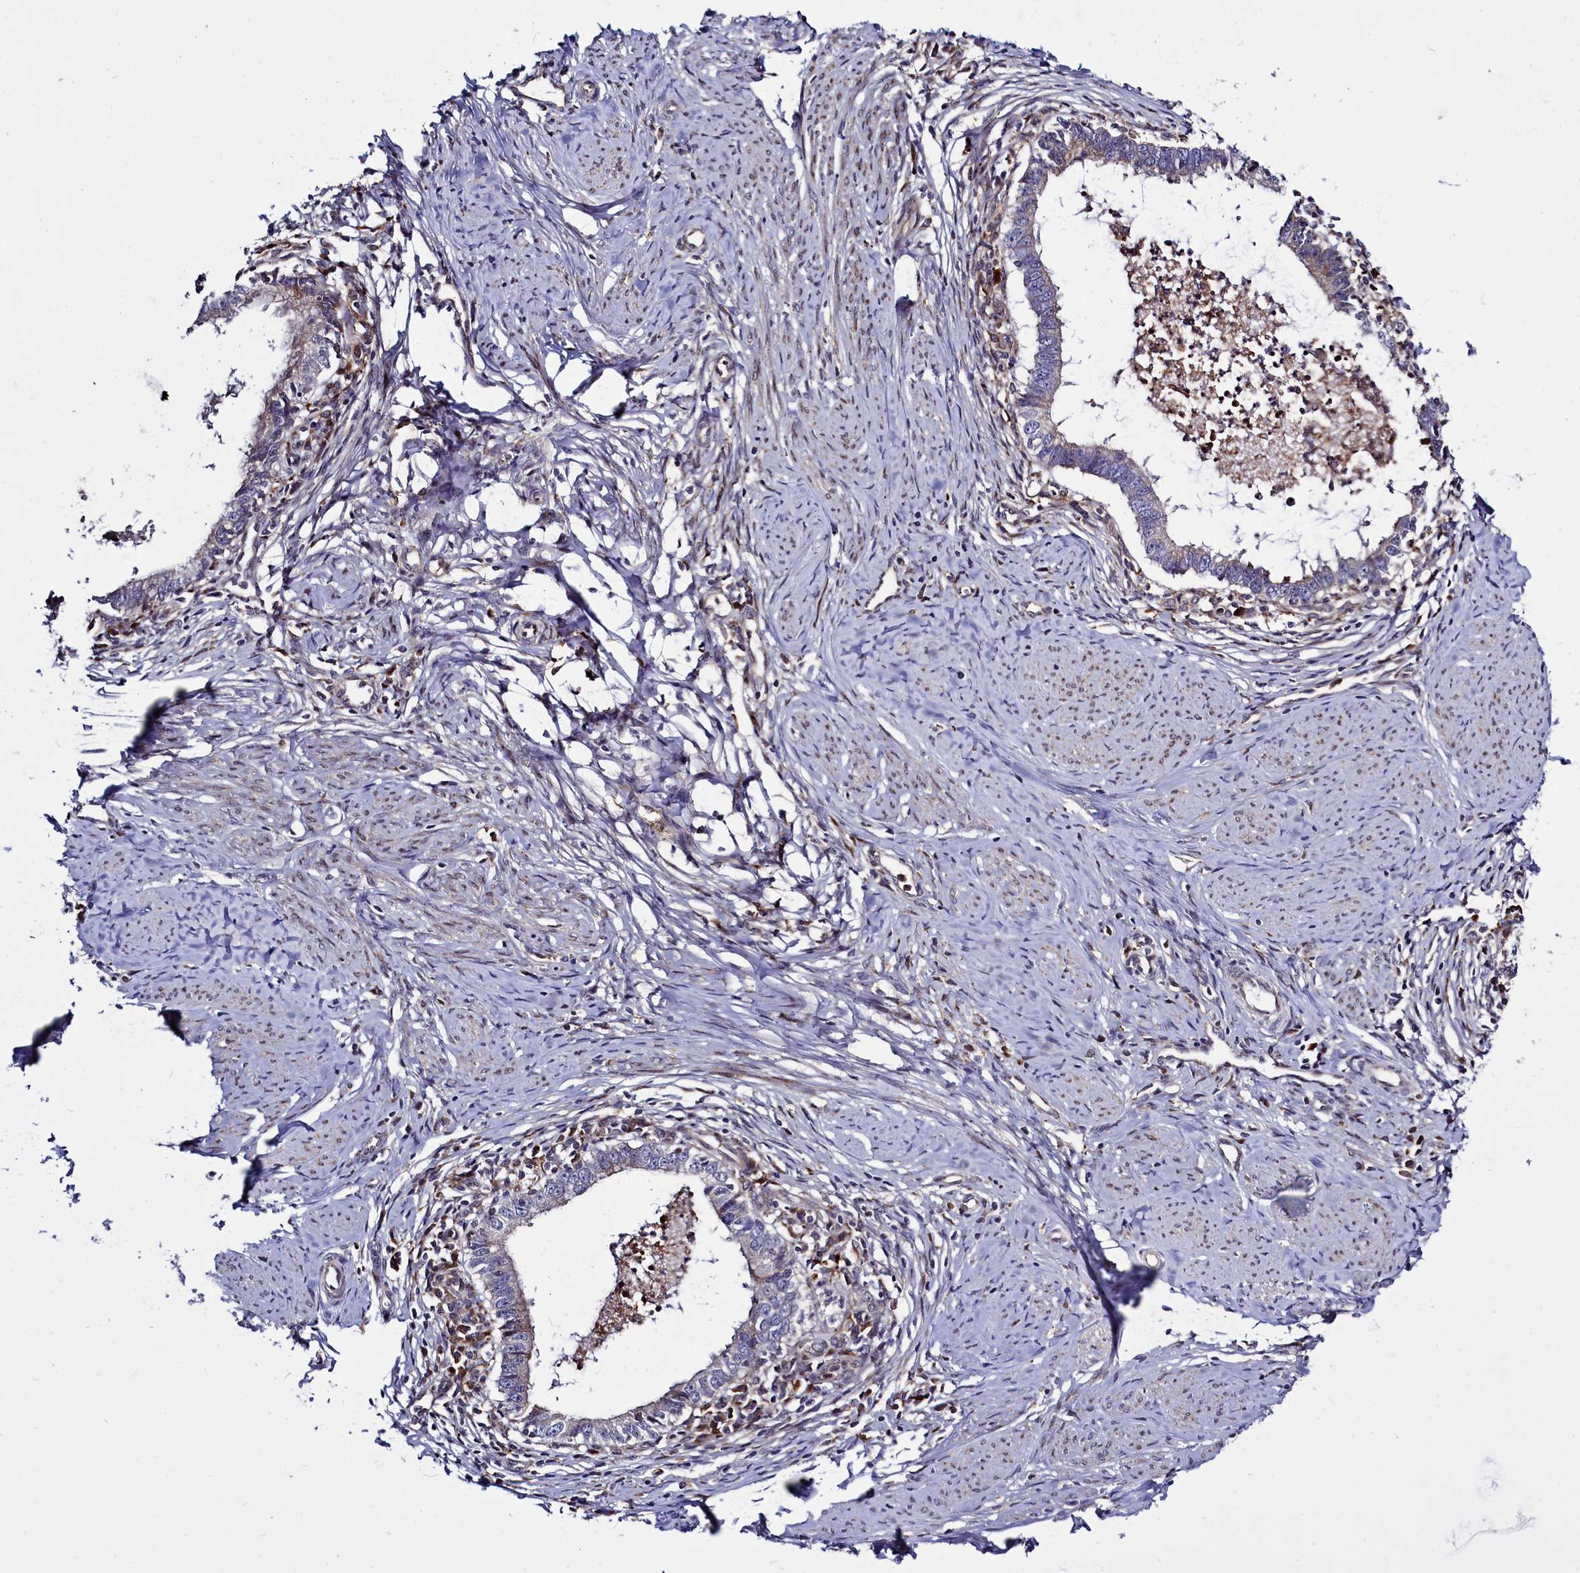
{"staining": {"intensity": "negative", "quantity": "none", "location": "none"}, "tissue": "cervical cancer", "cell_type": "Tumor cells", "image_type": "cancer", "snomed": [{"axis": "morphology", "description": "Adenocarcinoma, NOS"}, {"axis": "topography", "description": "Cervix"}], "caption": "Cervical cancer (adenocarcinoma) was stained to show a protein in brown. There is no significant staining in tumor cells.", "gene": "RAPGEF4", "patient": {"sex": "female", "age": 36}}